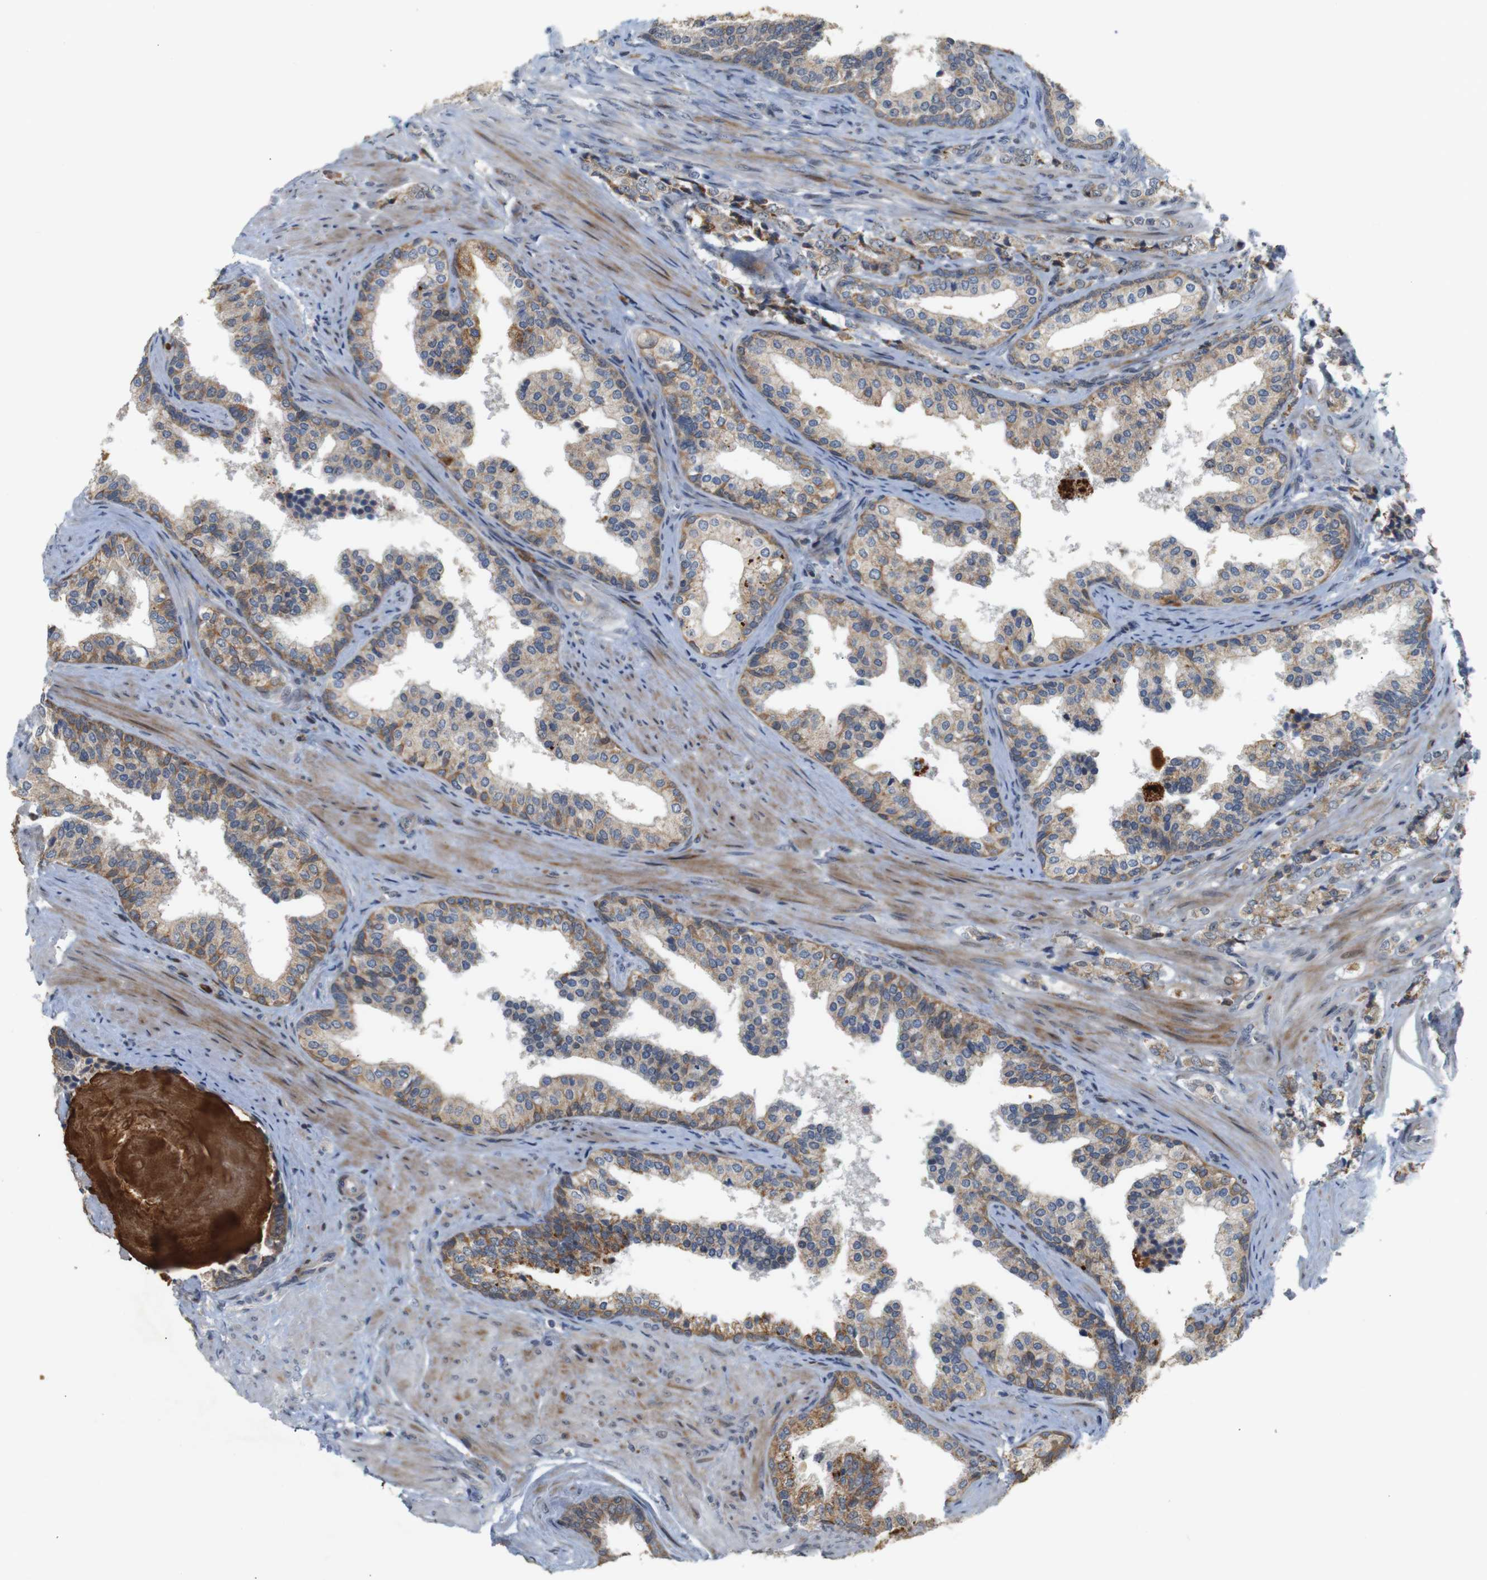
{"staining": {"intensity": "weak", "quantity": ">75%", "location": "cytoplasmic/membranous"}, "tissue": "prostate cancer", "cell_type": "Tumor cells", "image_type": "cancer", "snomed": [{"axis": "morphology", "description": "Adenocarcinoma, Low grade"}, {"axis": "topography", "description": "Prostate"}], "caption": "Approximately >75% of tumor cells in human prostate low-grade adenocarcinoma reveal weak cytoplasmic/membranous protein staining as visualized by brown immunohistochemical staining.", "gene": "ATP7B", "patient": {"sex": "male", "age": 60}}